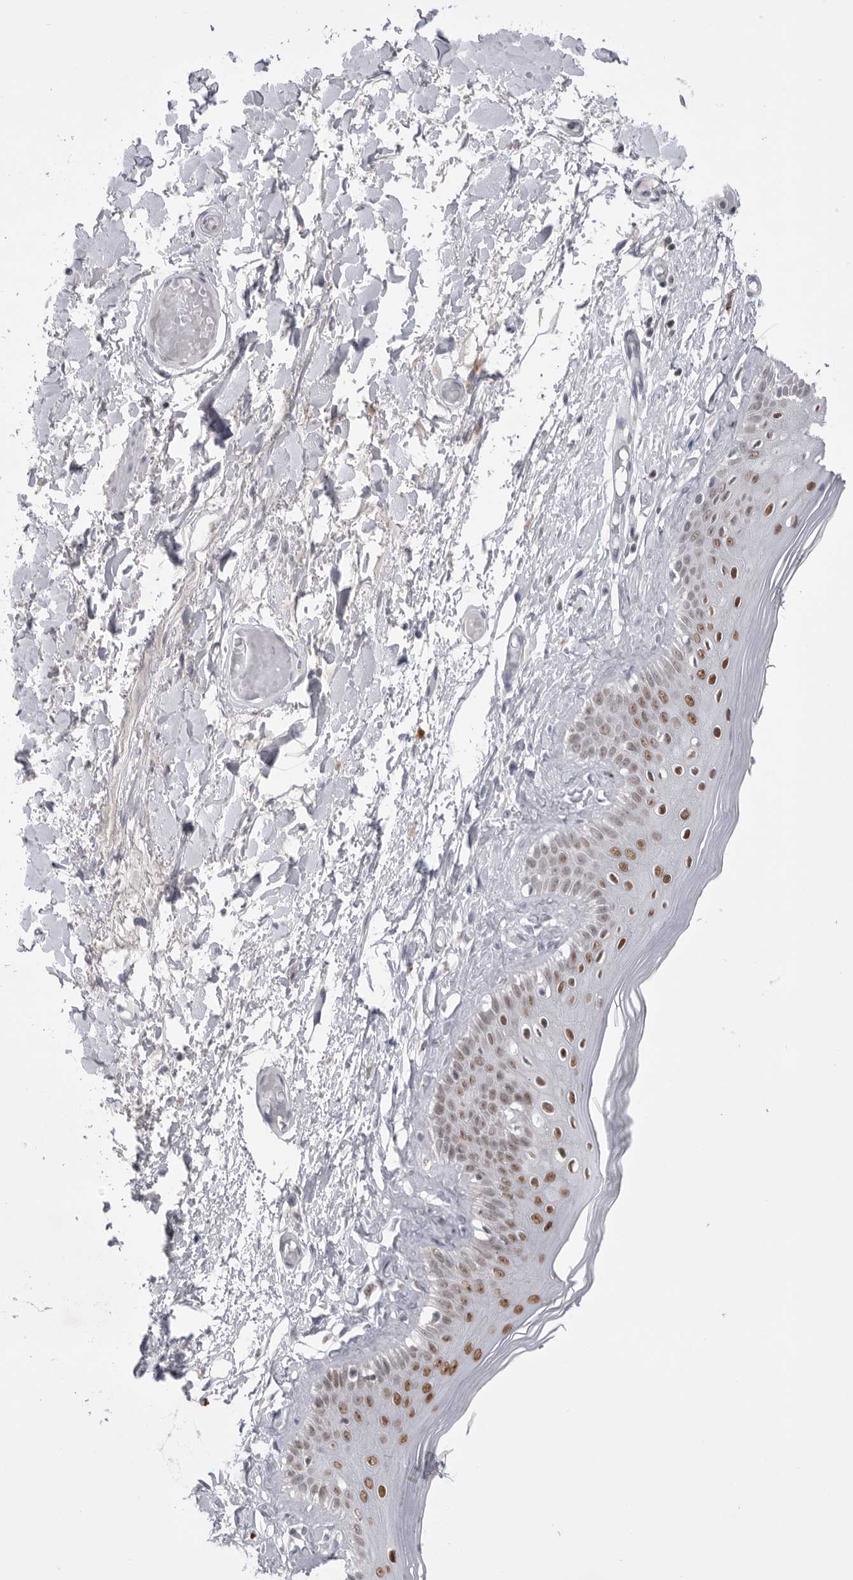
{"staining": {"intensity": "strong", "quantity": ">75%", "location": "nuclear"}, "tissue": "skin", "cell_type": "Epidermal cells", "image_type": "normal", "snomed": [{"axis": "morphology", "description": "Normal tissue, NOS"}, {"axis": "topography", "description": "Vulva"}], "caption": "IHC image of unremarkable skin: skin stained using immunohistochemistry (IHC) exhibits high levels of strong protein expression localized specifically in the nuclear of epidermal cells, appearing as a nuclear brown color.", "gene": "ZBTB7B", "patient": {"sex": "female", "age": 73}}